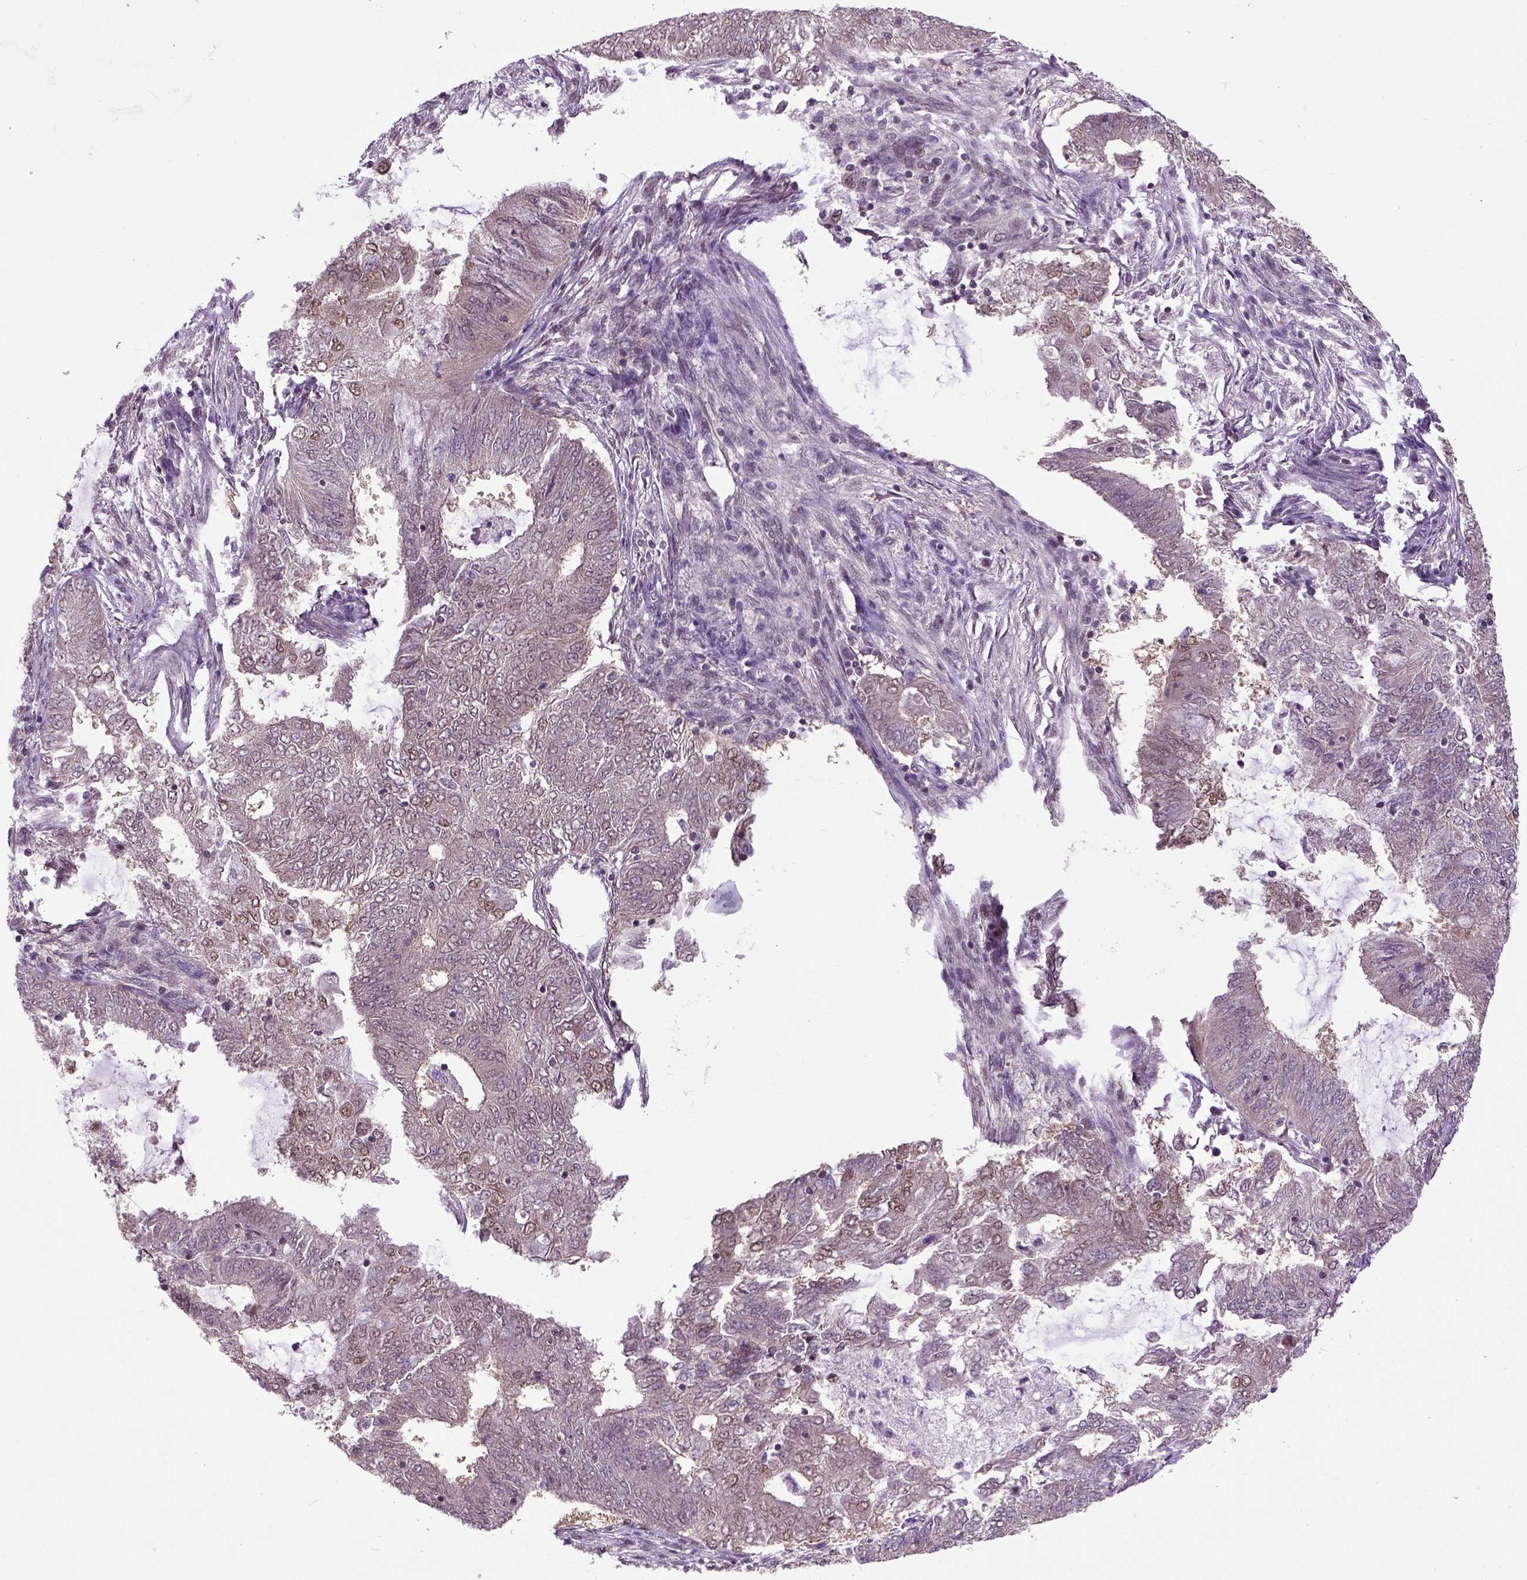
{"staining": {"intensity": "moderate", "quantity": "<25%", "location": "nuclear"}, "tissue": "endometrial cancer", "cell_type": "Tumor cells", "image_type": "cancer", "snomed": [{"axis": "morphology", "description": "Adenocarcinoma, NOS"}, {"axis": "topography", "description": "Endometrium"}], "caption": "The histopathology image displays a brown stain indicating the presence of a protein in the nuclear of tumor cells in endometrial adenocarcinoma.", "gene": "UBA3", "patient": {"sex": "female", "age": 62}}